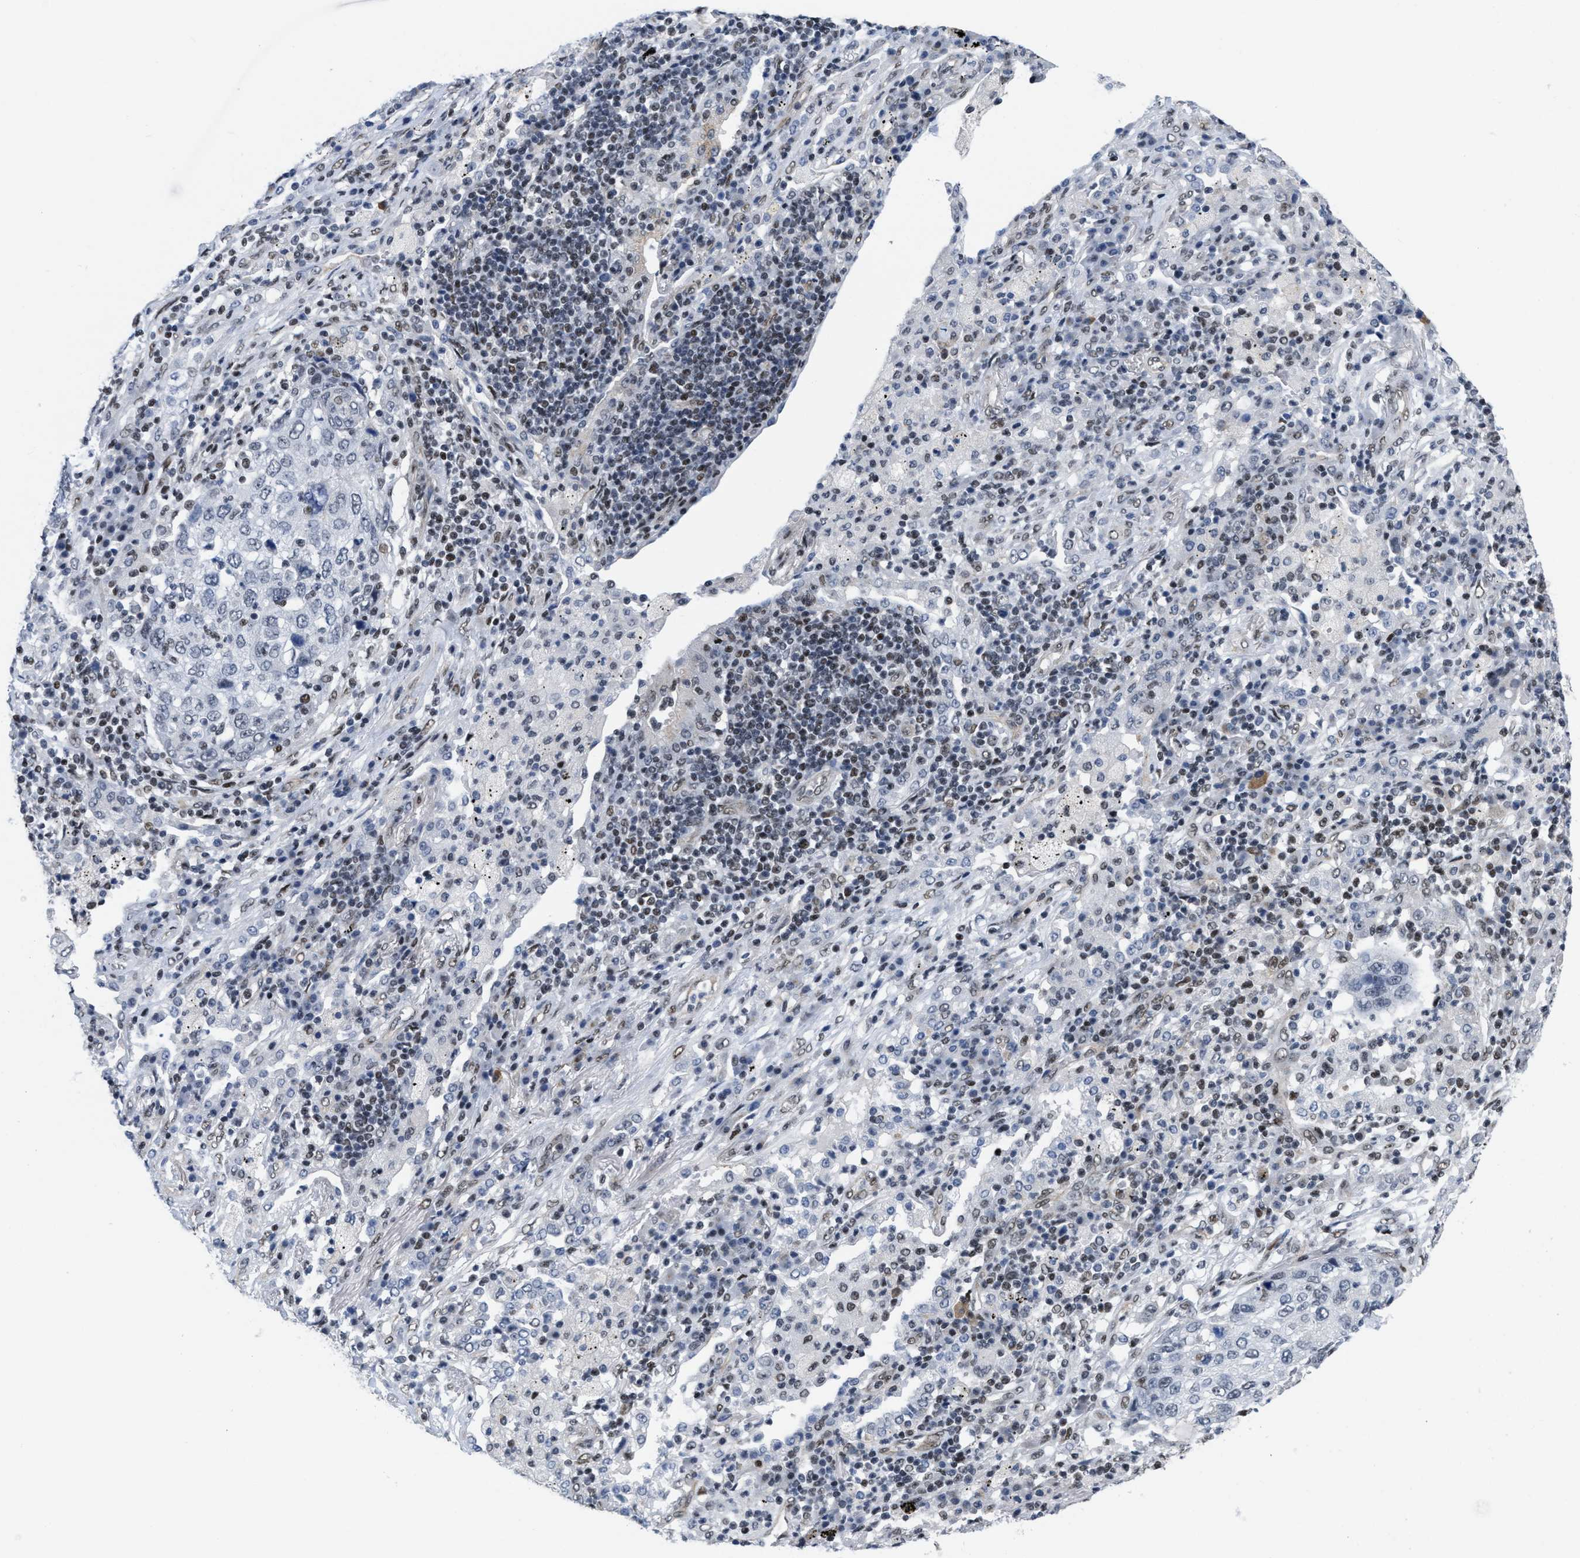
{"staining": {"intensity": "negative", "quantity": "none", "location": "none"}, "tissue": "lung cancer", "cell_type": "Tumor cells", "image_type": "cancer", "snomed": [{"axis": "morphology", "description": "Squamous cell carcinoma, NOS"}, {"axis": "topography", "description": "Lung"}], "caption": "Lung cancer (squamous cell carcinoma) was stained to show a protein in brown. There is no significant expression in tumor cells. The staining is performed using DAB (3,3'-diaminobenzidine) brown chromogen with nuclei counter-stained in using hematoxylin.", "gene": "MIER1", "patient": {"sex": "female", "age": 63}}